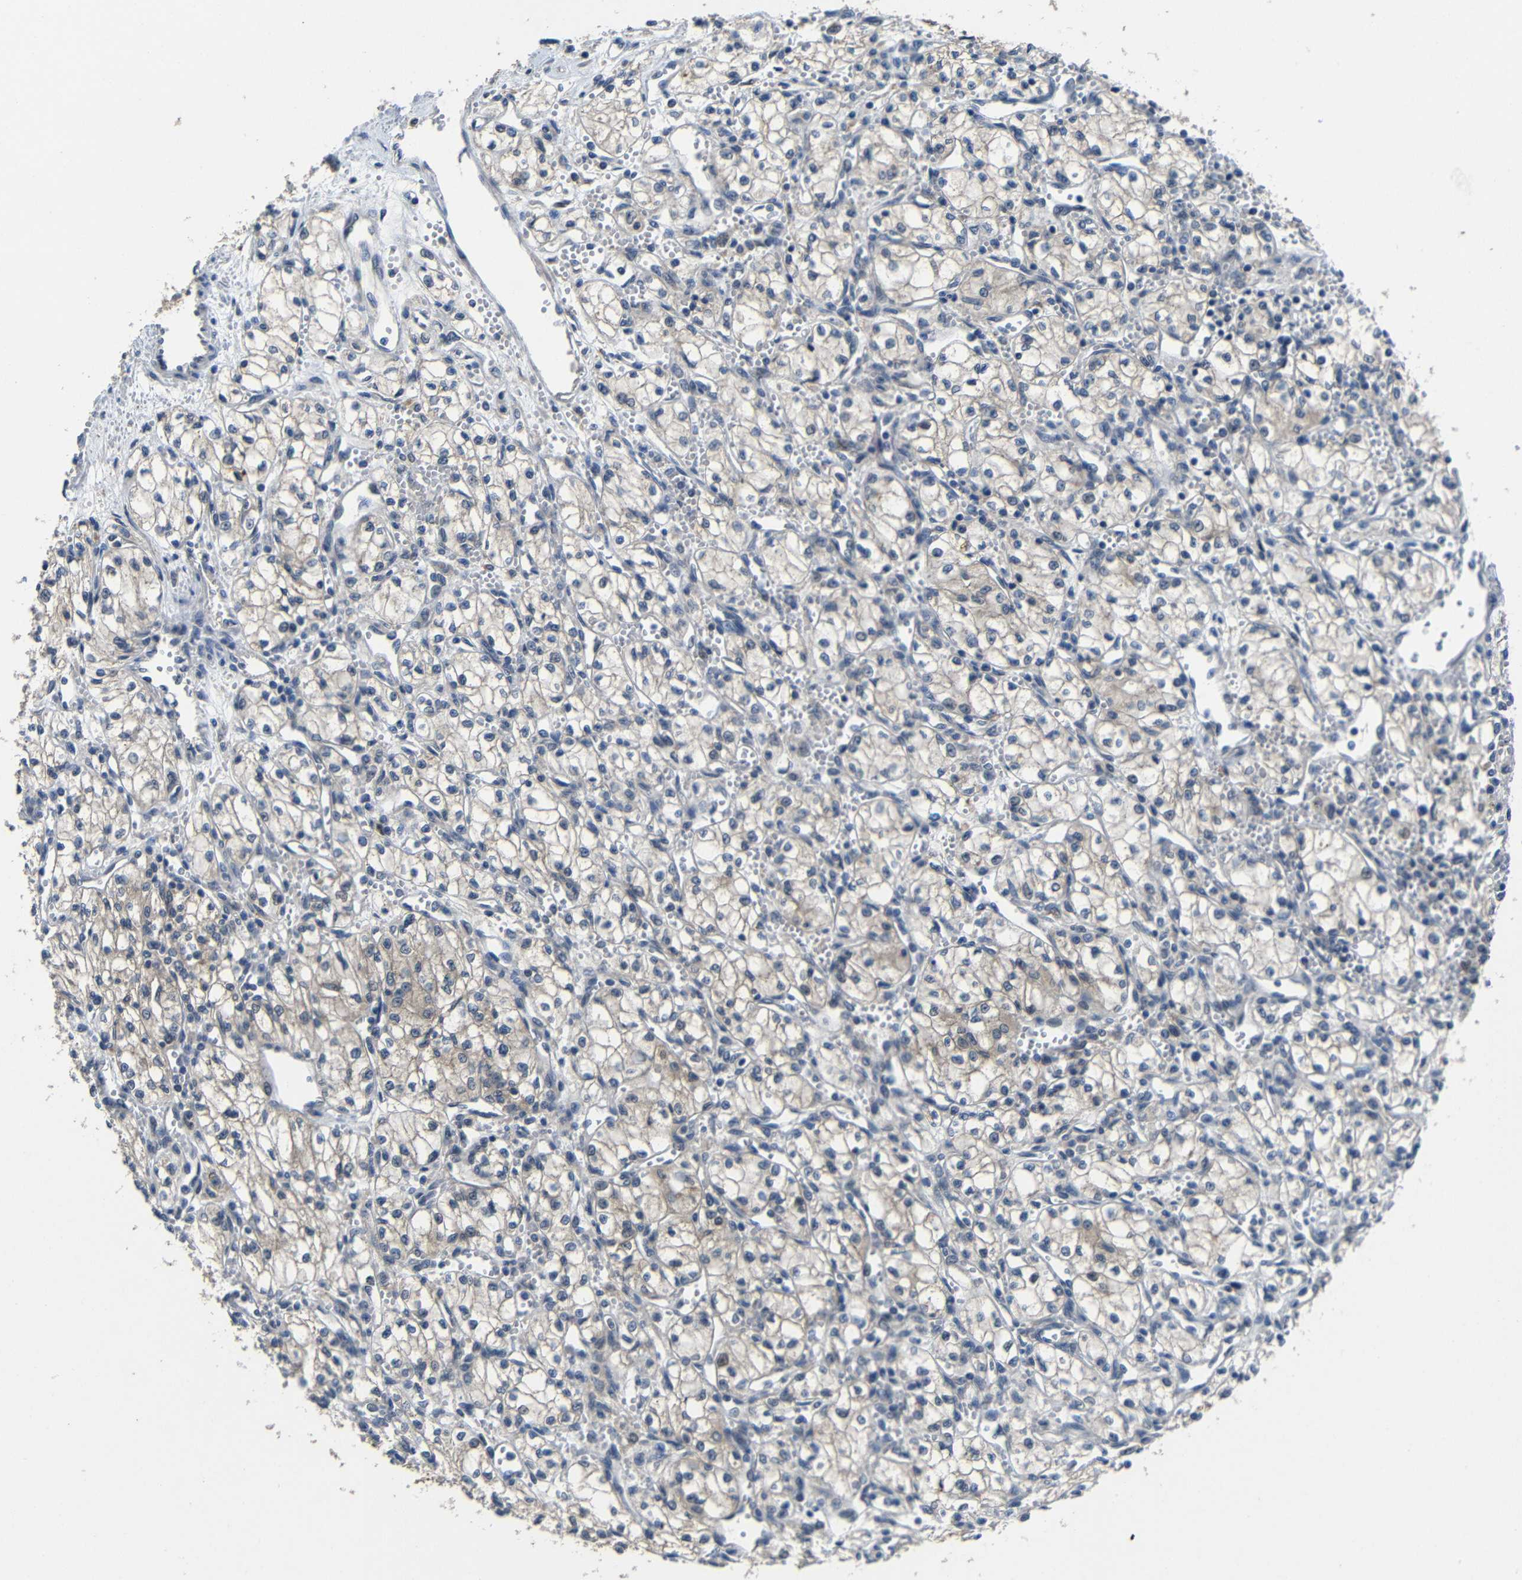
{"staining": {"intensity": "weak", "quantity": "25%-75%", "location": "cytoplasmic/membranous"}, "tissue": "renal cancer", "cell_type": "Tumor cells", "image_type": "cancer", "snomed": [{"axis": "morphology", "description": "Normal tissue, NOS"}, {"axis": "morphology", "description": "Adenocarcinoma, NOS"}, {"axis": "topography", "description": "Kidney"}], "caption": "Human renal cancer stained for a protein (brown) exhibits weak cytoplasmic/membranous positive positivity in about 25%-75% of tumor cells.", "gene": "C6orf89", "patient": {"sex": "male", "age": 59}}